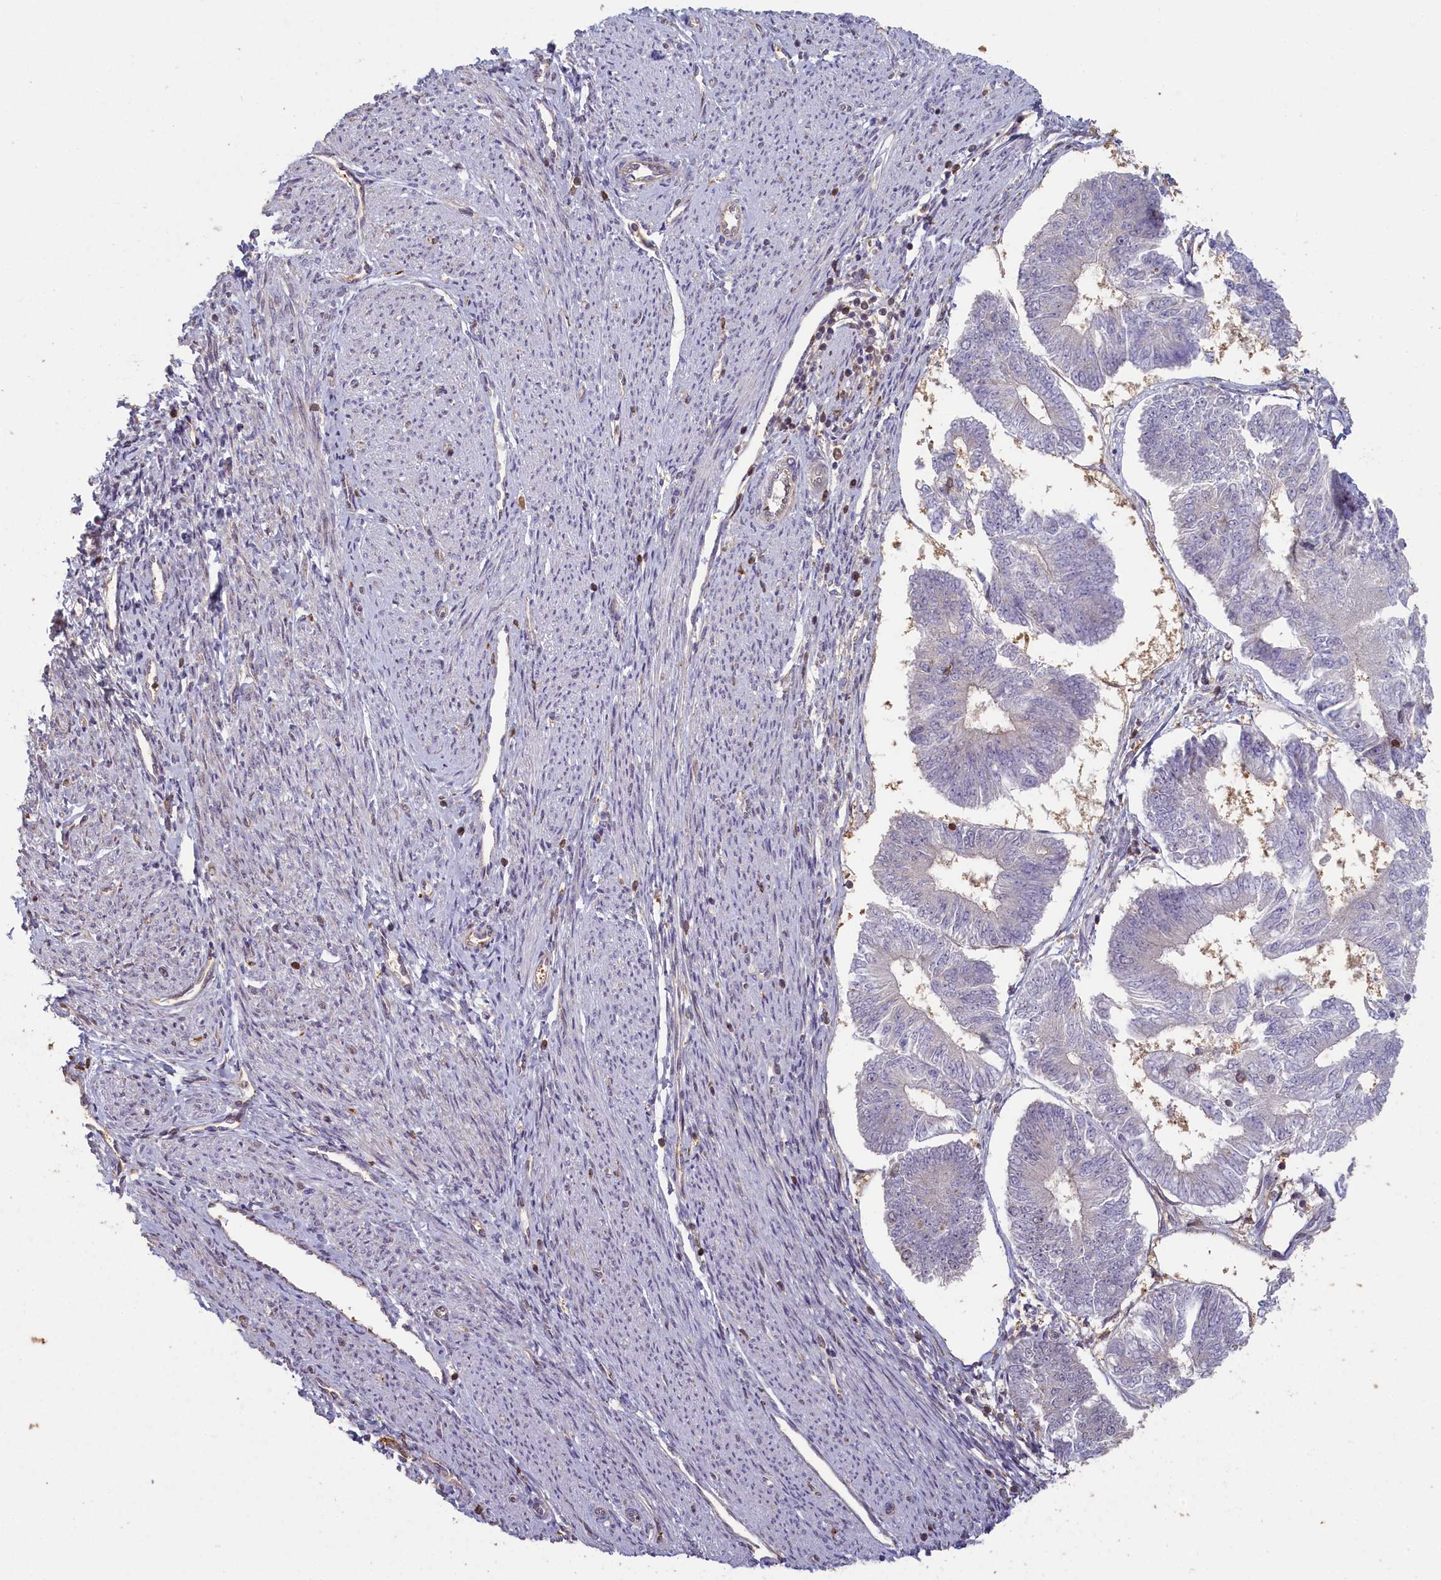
{"staining": {"intensity": "negative", "quantity": "none", "location": "none"}, "tissue": "endometrial cancer", "cell_type": "Tumor cells", "image_type": "cancer", "snomed": [{"axis": "morphology", "description": "Adenocarcinoma, NOS"}, {"axis": "topography", "description": "Endometrium"}], "caption": "This is a photomicrograph of IHC staining of endometrial cancer (adenocarcinoma), which shows no expression in tumor cells. (Stains: DAB (3,3'-diaminobenzidine) immunohistochemistry with hematoxylin counter stain, Microscopy: brightfield microscopy at high magnification).", "gene": "MADD", "patient": {"sex": "female", "age": 58}}